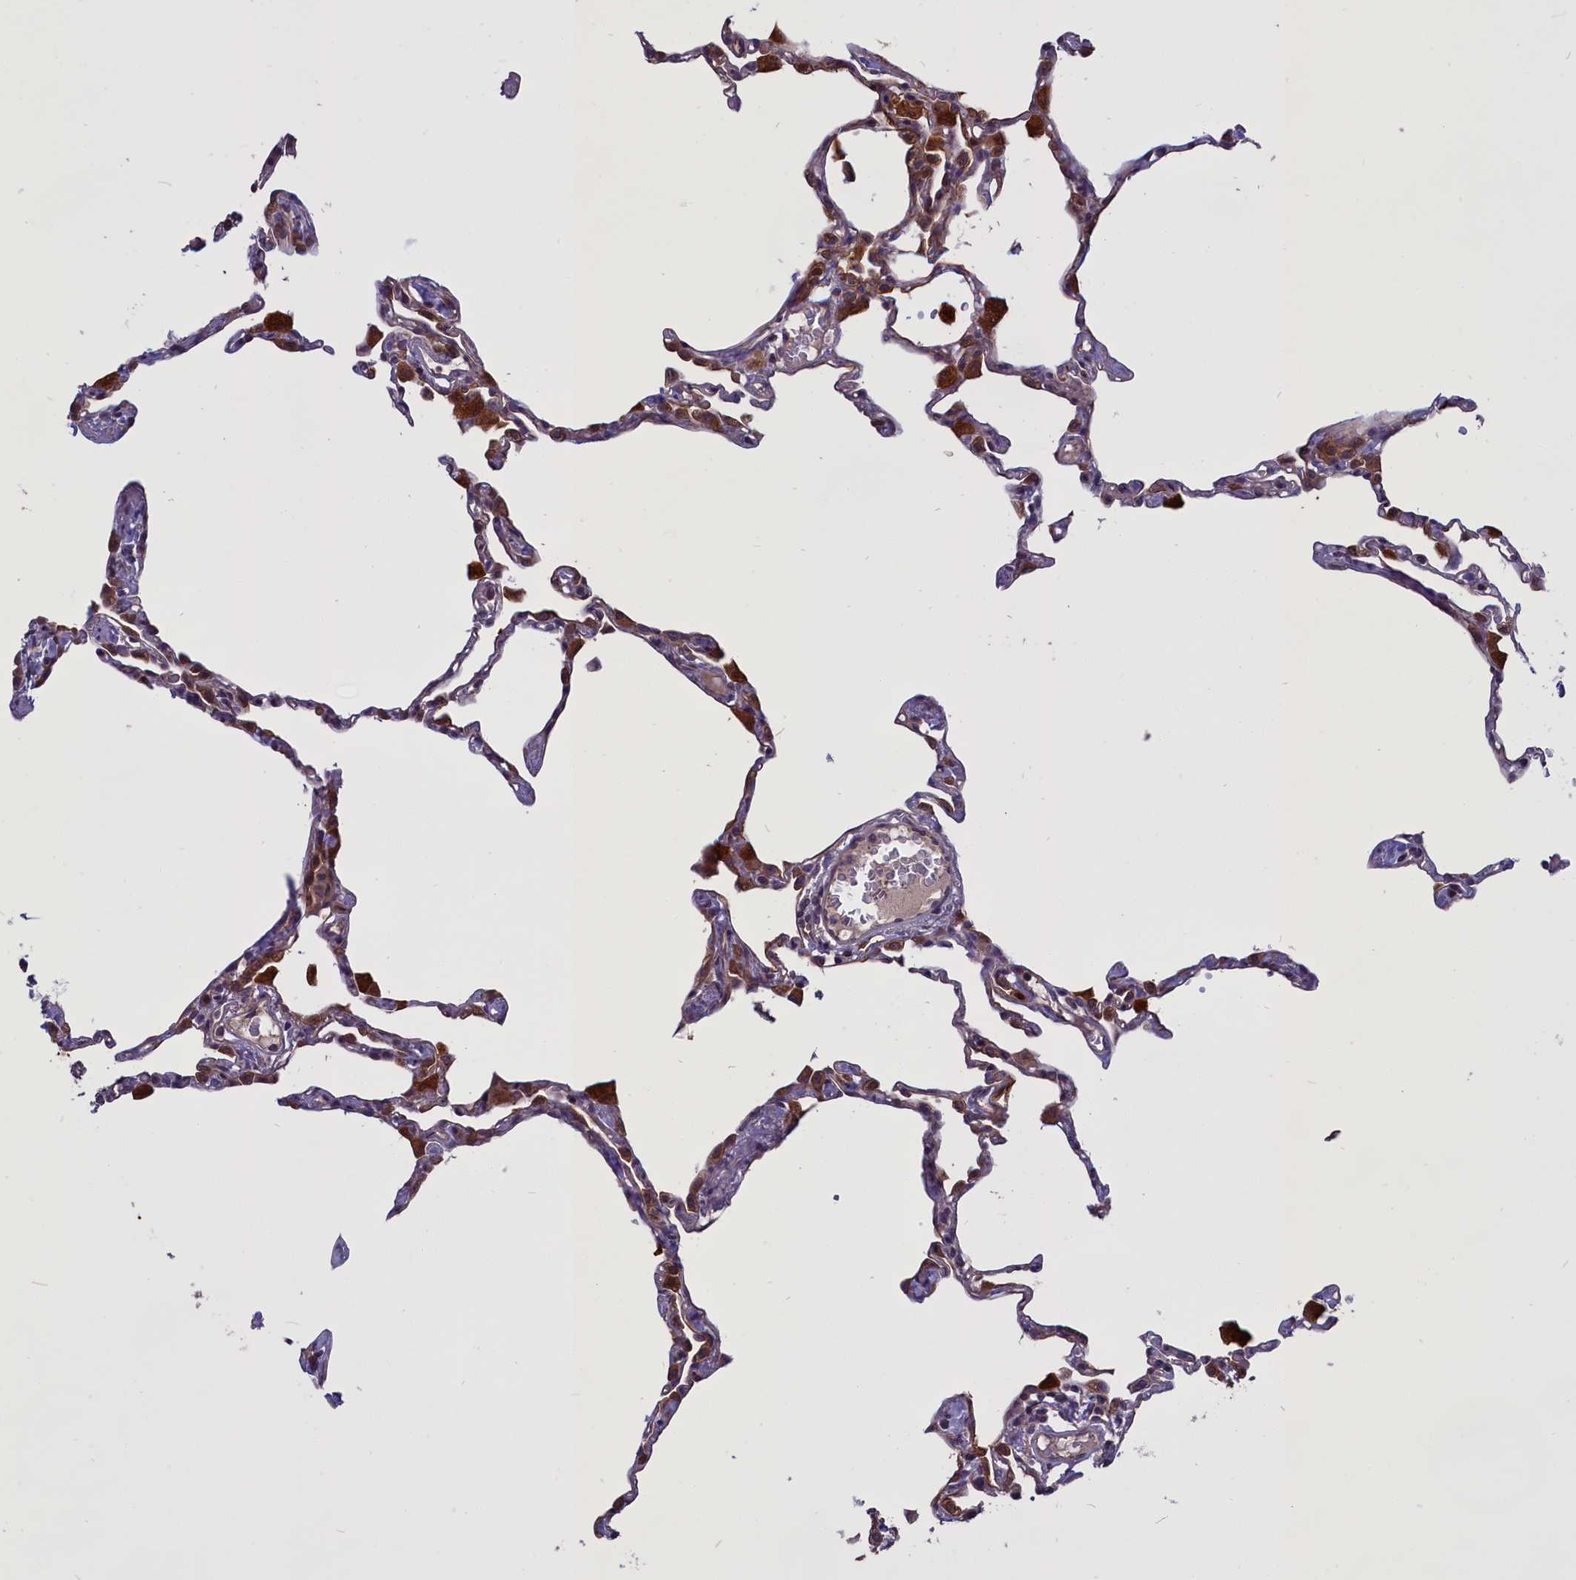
{"staining": {"intensity": "moderate", "quantity": "<25%", "location": "cytoplasmic/membranous"}, "tissue": "lung", "cell_type": "Alveolar cells", "image_type": "normal", "snomed": [{"axis": "morphology", "description": "Normal tissue, NOS"}, {"axis": "topography", "description": "Lung"}], "caption": "Unremarkable lung demonstrates moderate cytoplasmic/membranous positivity in about <25% of alveolar cells, visualized by immunohistochemistry.", "gene": "DENND1B", "patient": {"sex": "female", "age": 49}}